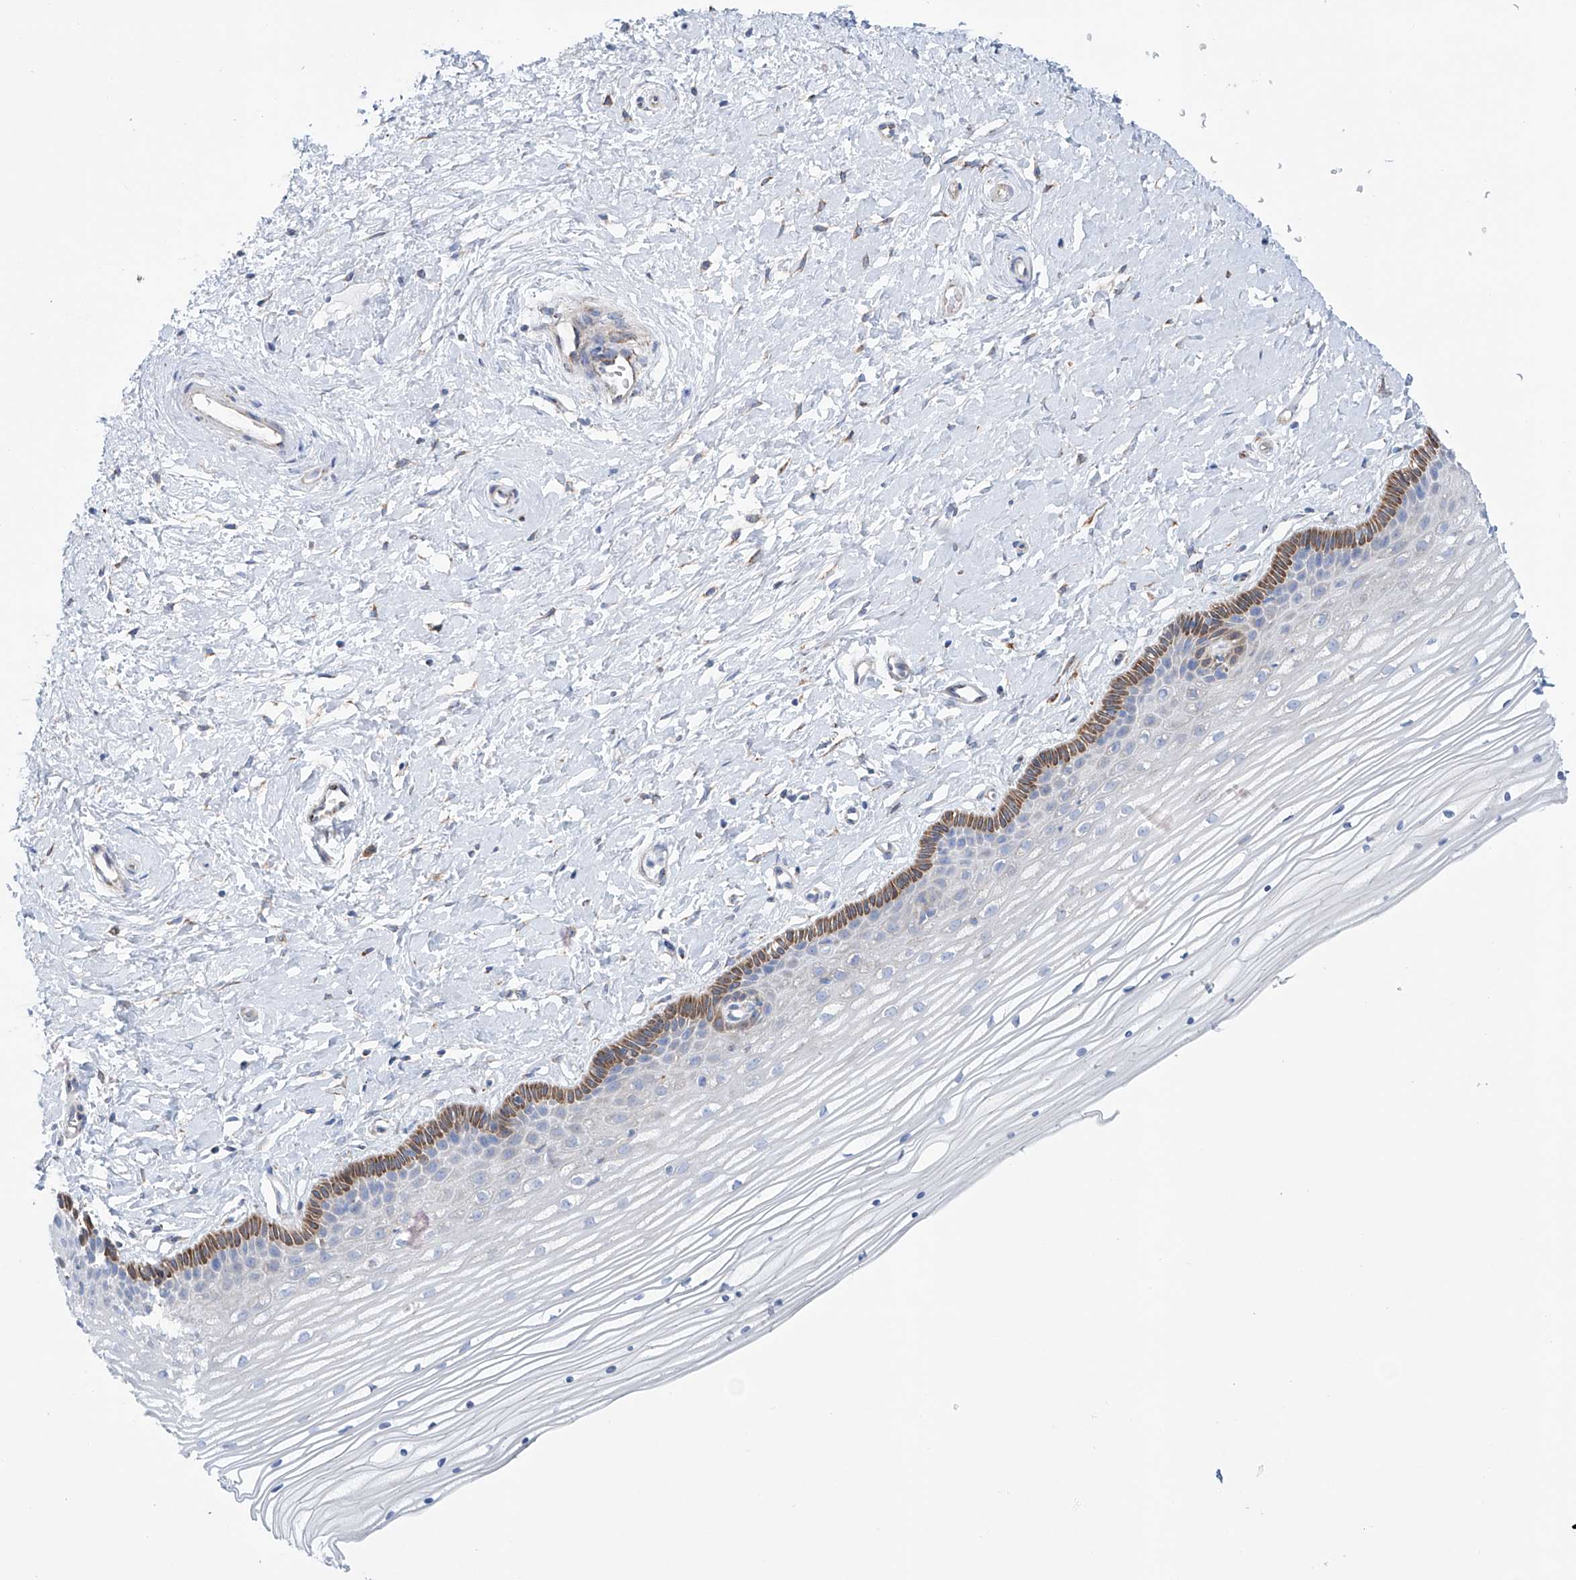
{"staining": {"intensity": "moderate", "quantity": "<25%", "location": "cytoplasmic/membranous"}, "tissue": "vagina", "cell_type": "Squamous epithelial cells", "image_type": "normal", "snomed": [{"axis": "morphology", "description": "Normal tissue, NOS"}, {"axis": "topography", "description": "Vagina"}, {"axis": "topography", "description": "Cervix"}], "caption": "A brown stain highlights moderate cytoplasmic/membranous positivity of a protein in squamous epithelial cells of unremarkable human vagina.", "gene": "ALDH6A1", "patient": {"sex": "female", "age": 40}}